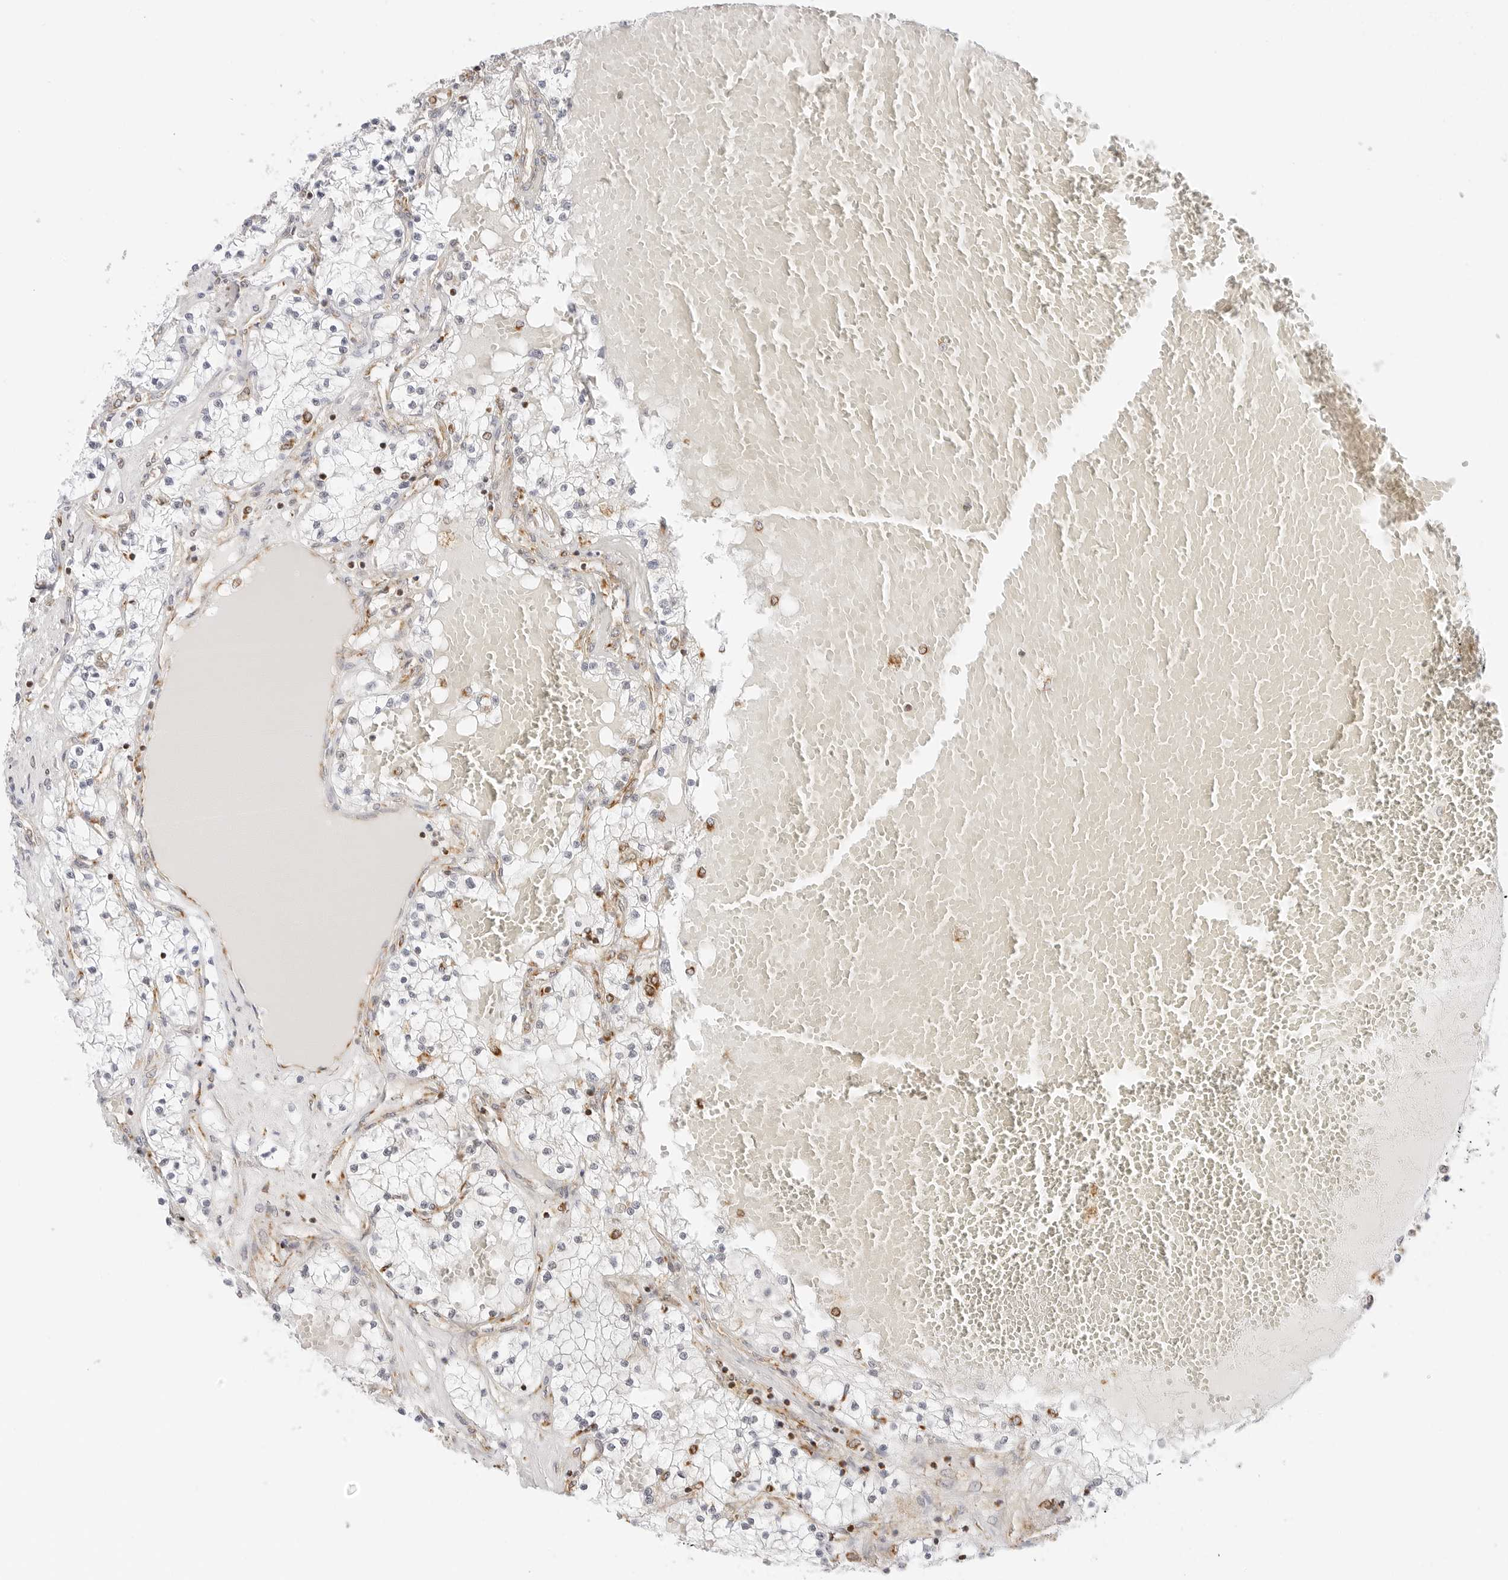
{"staining": {"intensity": "negative", "quantity": "none", "location": "none"}, "tissue": "renal cancer", "cell_type": "Tumor cells", "image_type": "cancer", "snomed": [{"axis": "morphology", "description": "Normal tissue, NOS"}, {"axis": "morphology", "description": "Adenocarcinoma, NOS"}, {"axis": "topography", "description": "Kidney"}], "caption": "Immunohistochemistry image of neoplastic tissue: adenocarcinoma (renal) stained with DAB (3,3'-diaminobenzidine) reveals no significant protein expression in tumor cells.", "gene": "GORAB", "patient": {"sex": "male", "age": 68}}